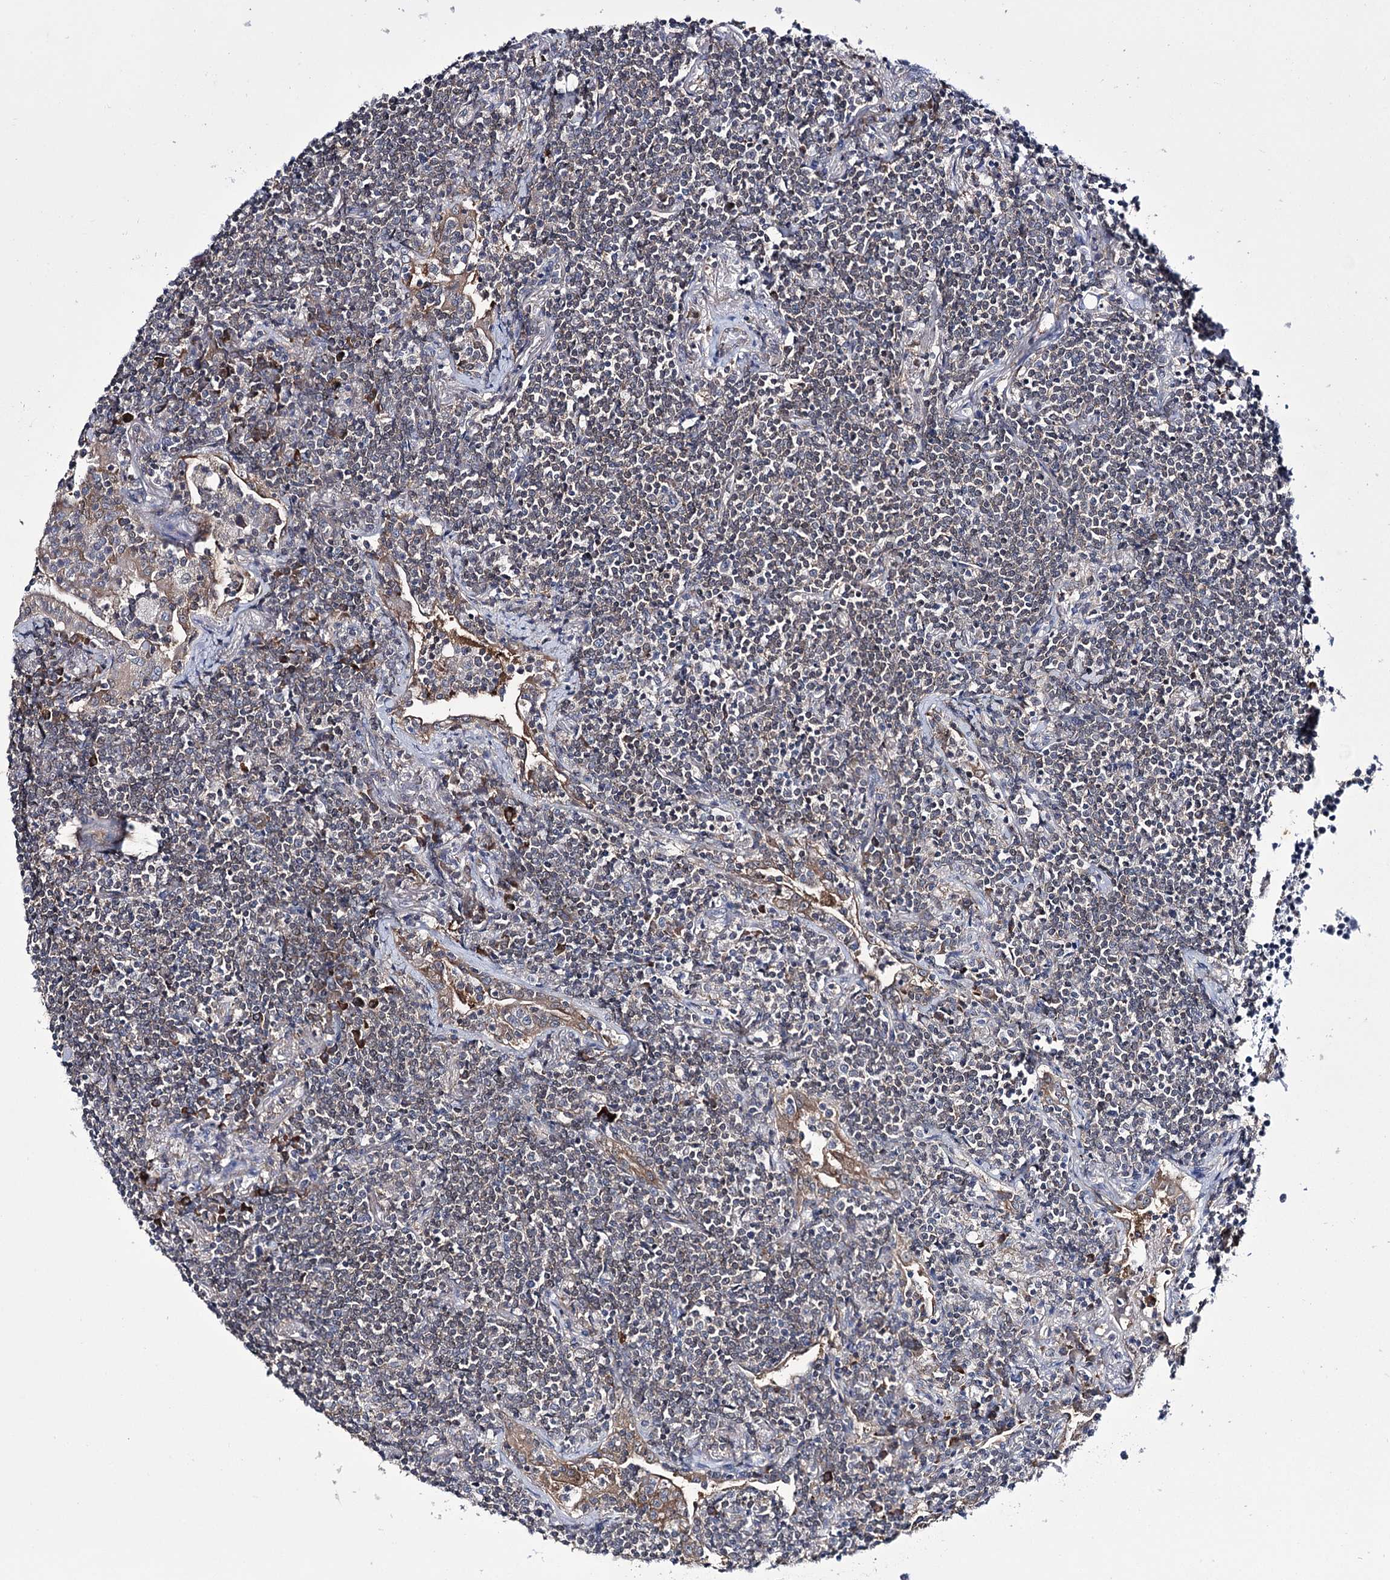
{"staining": {"intensity": "moderate", "quantity": "25%-75%", "location": "cytoplasmic/membranous"}, "tissue": "lymphoma", "cell_type": "Tumor cells", "image_type": "cancer", "snomed": [{"axis": "morphology", "description": "Malignant lymphoma, non-Hodgkin's type, Low grade"}, {"axis": "topography", "description": "Lung"}], "caption": "Tumor cells exhibit medium levels of moderate cytoplasmic/membranous staining in approximately 25%-75% of cells in human low-grade malignant lymphoma, non-Hodgkin's type. (DAB IHC with brightfield microscopy, high magnification).", "gene": "PTER", "patient": {"sex": "female", "age": 71}}